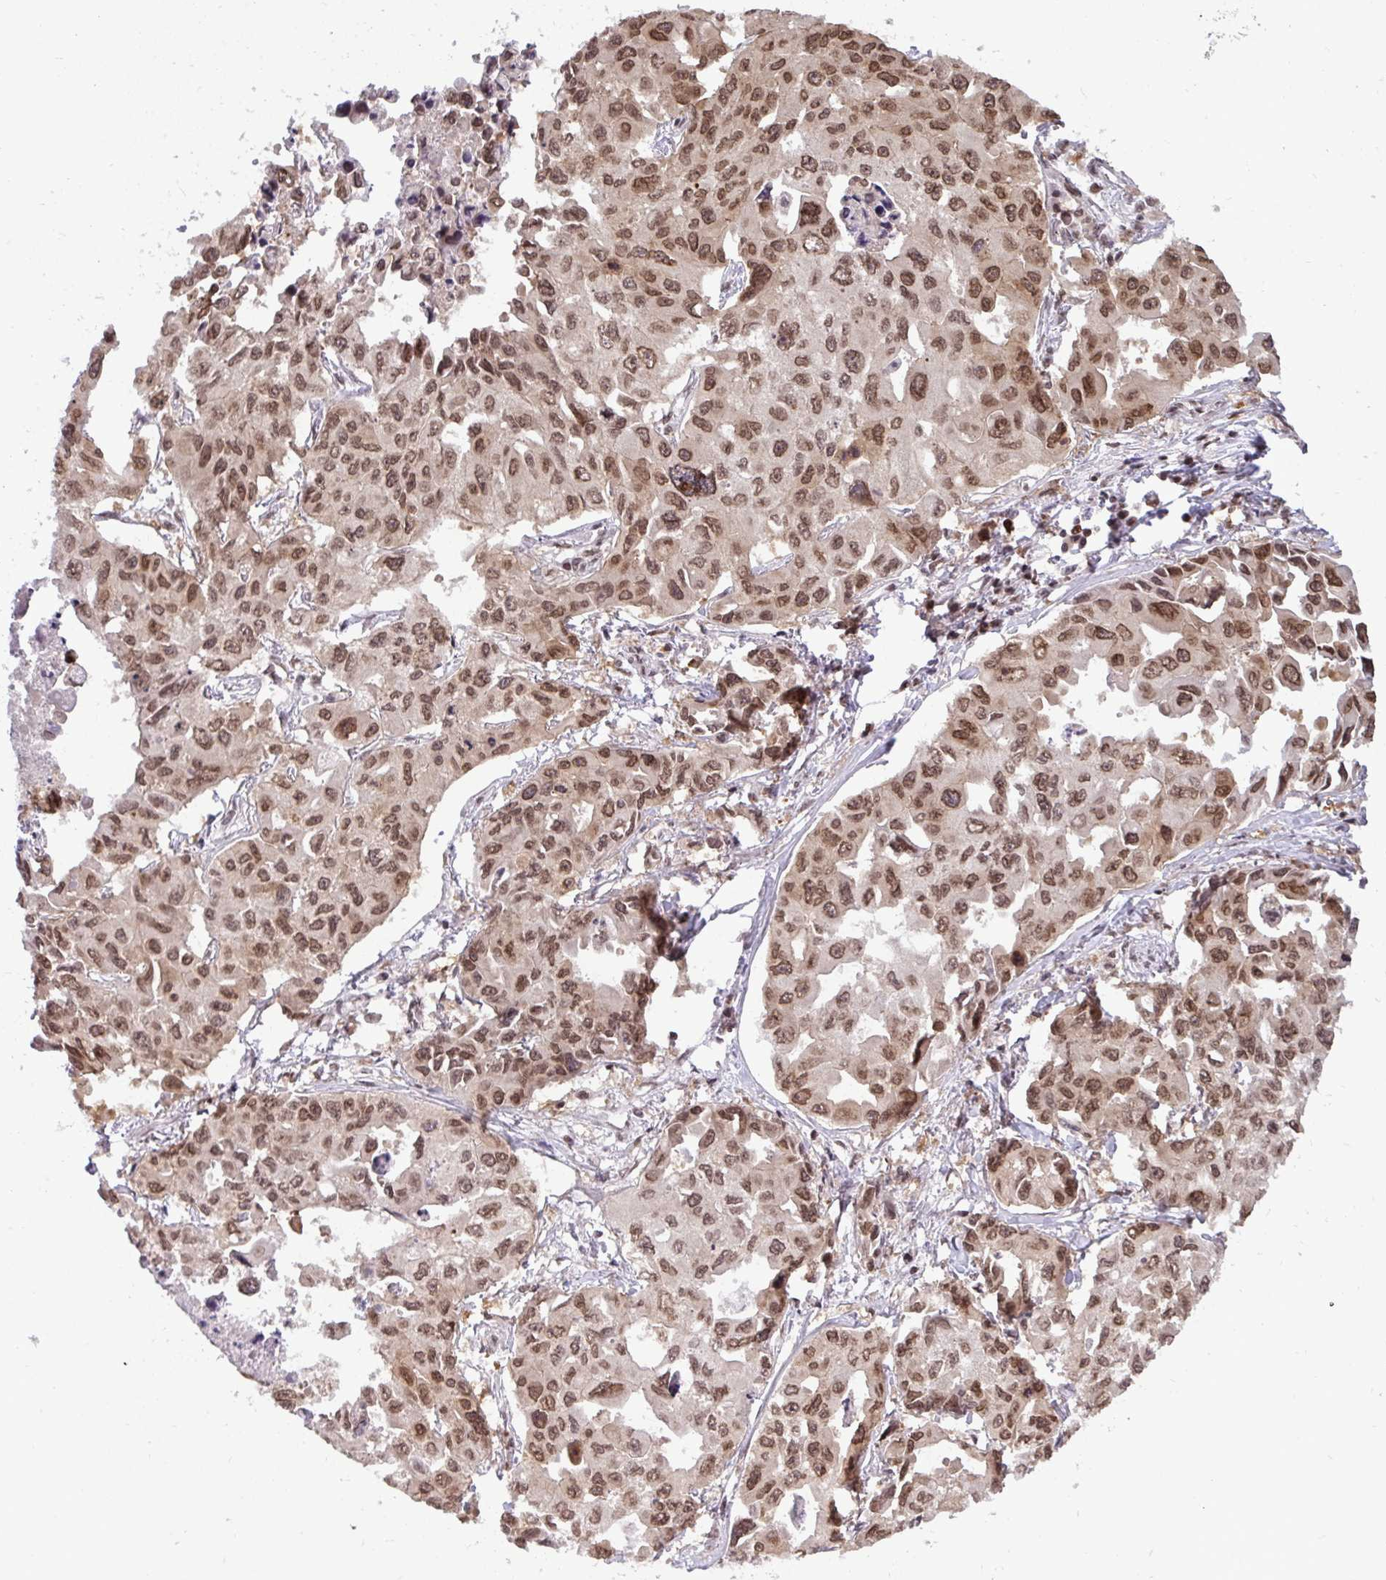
{"staining": {"intensity": "moderate", "quantity": ">75%", "location": "nuclear"}, "tissue": "lung cancer", "cell_type": "Tumor cells", "image_type": "cancer", "snomed": [{"axis": "morphology", "description": "Adenocarcinoma, NOS"}, {"axis": "topography", "description": "Lung"}], "caption": "The image exhibits a brown stain indicating the presence of a protein in the nuclear of tumor cells in lung cancer (adenocarcinoma).", "gene": "JPT1", "patient": {"sex": "male", "age": 64}}